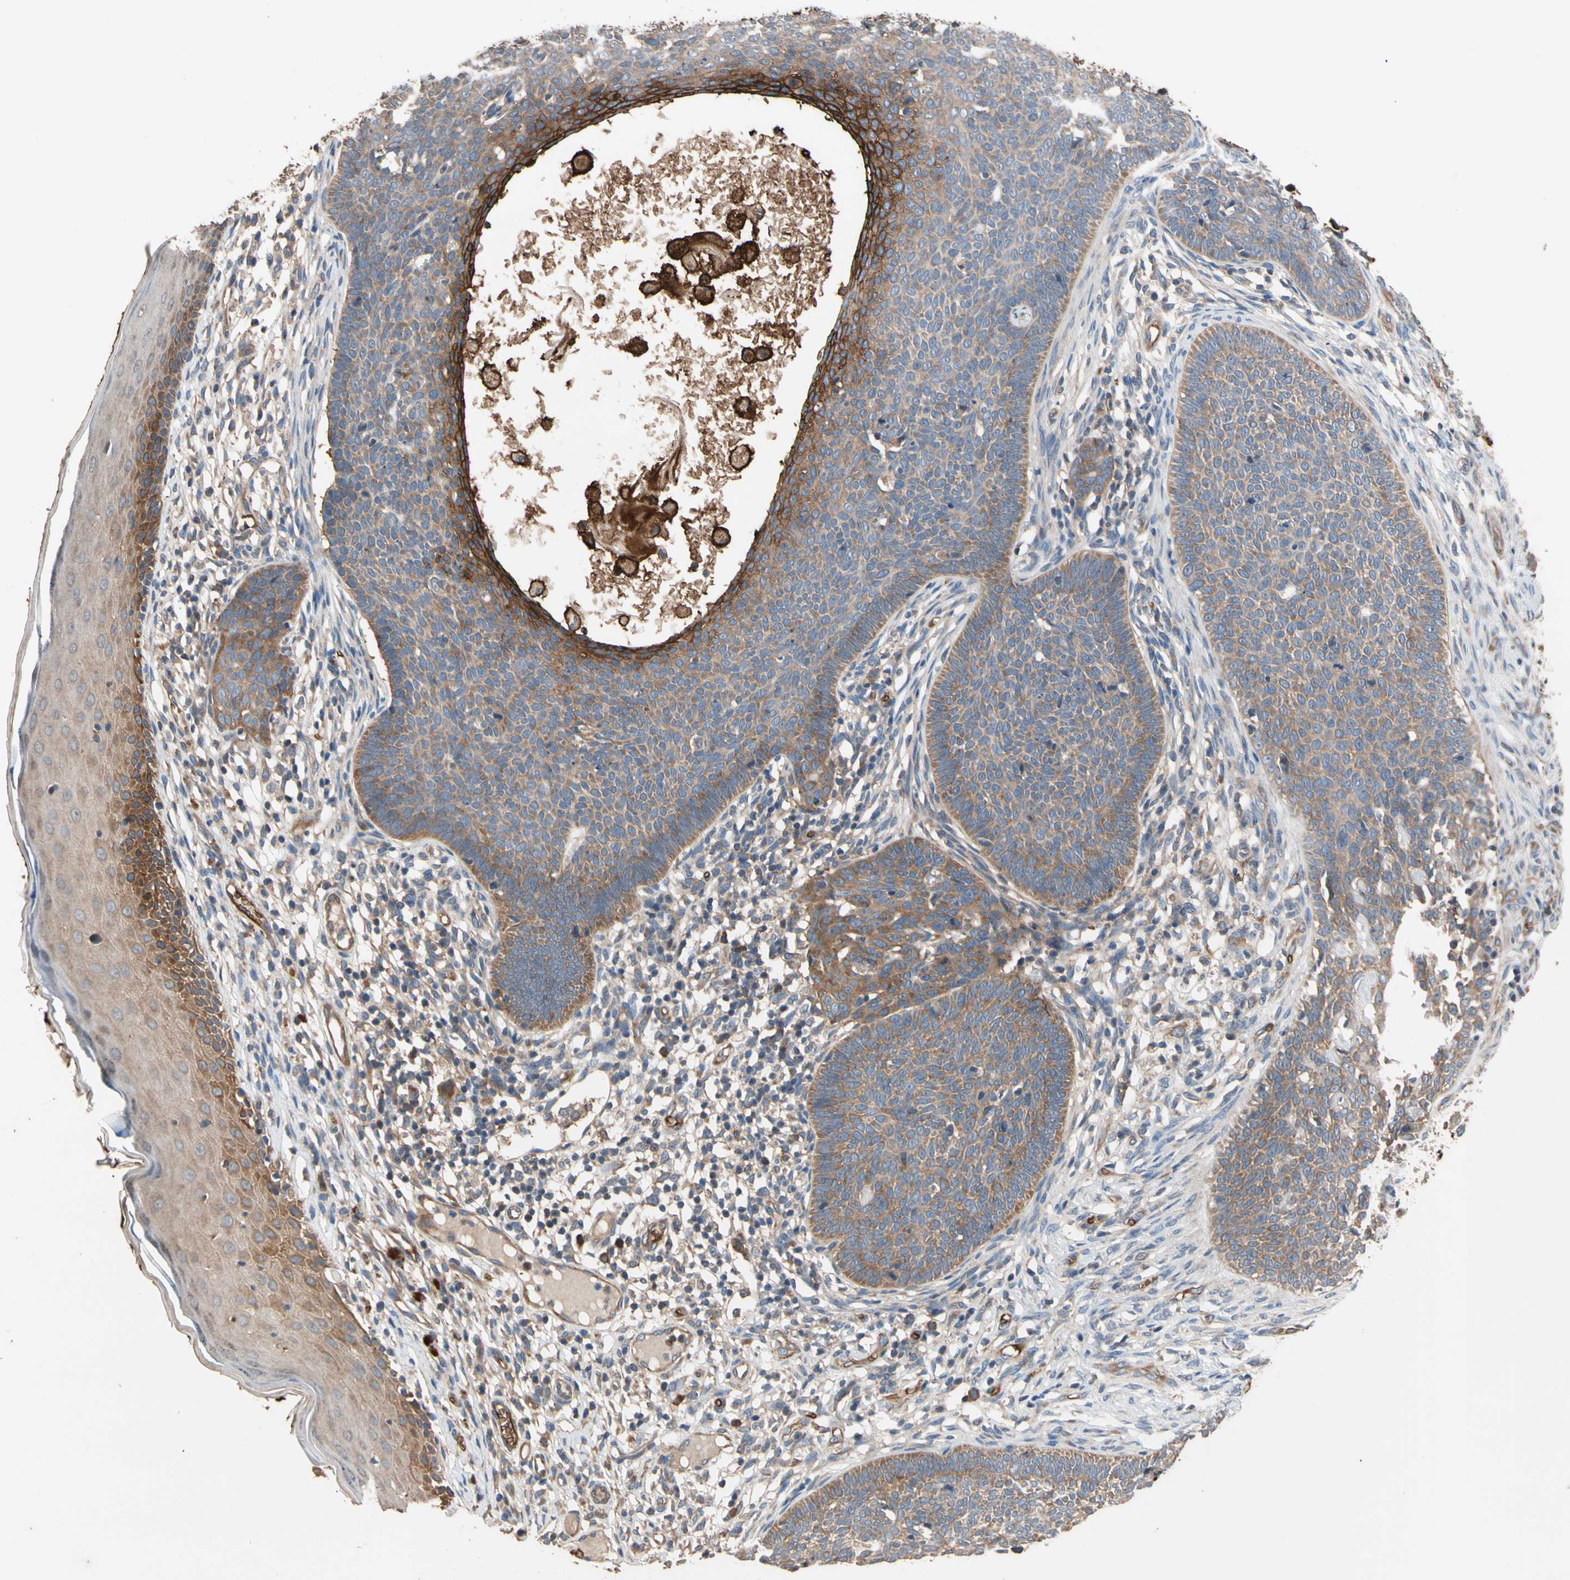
{"staining": {"intensity": "moderate", "quantity": "25%-75%", "location": "cytoplasmic/membranous"}, "tissue": "skin cancer", "cell_type": "Tumor cells", "image_type": "cancer", "snomed": [{"axis": "morphology", "description": "Normal tissue, NOS"}, {"axis": "morphology", "description": "Basal cell carcinoma"}, {"axis": "topography", "description": "Skin"}], "caption": "This photomicrograph reveals immunohistochemistry (IHC) staining of human basal cell carcinoma (skin), with medium moderate cytoplasmic/membranous positivity in approximately 25%-75% of tumor cells.", "gene": "RIOK2", "patient": {"sex": "male", "age": 87}}